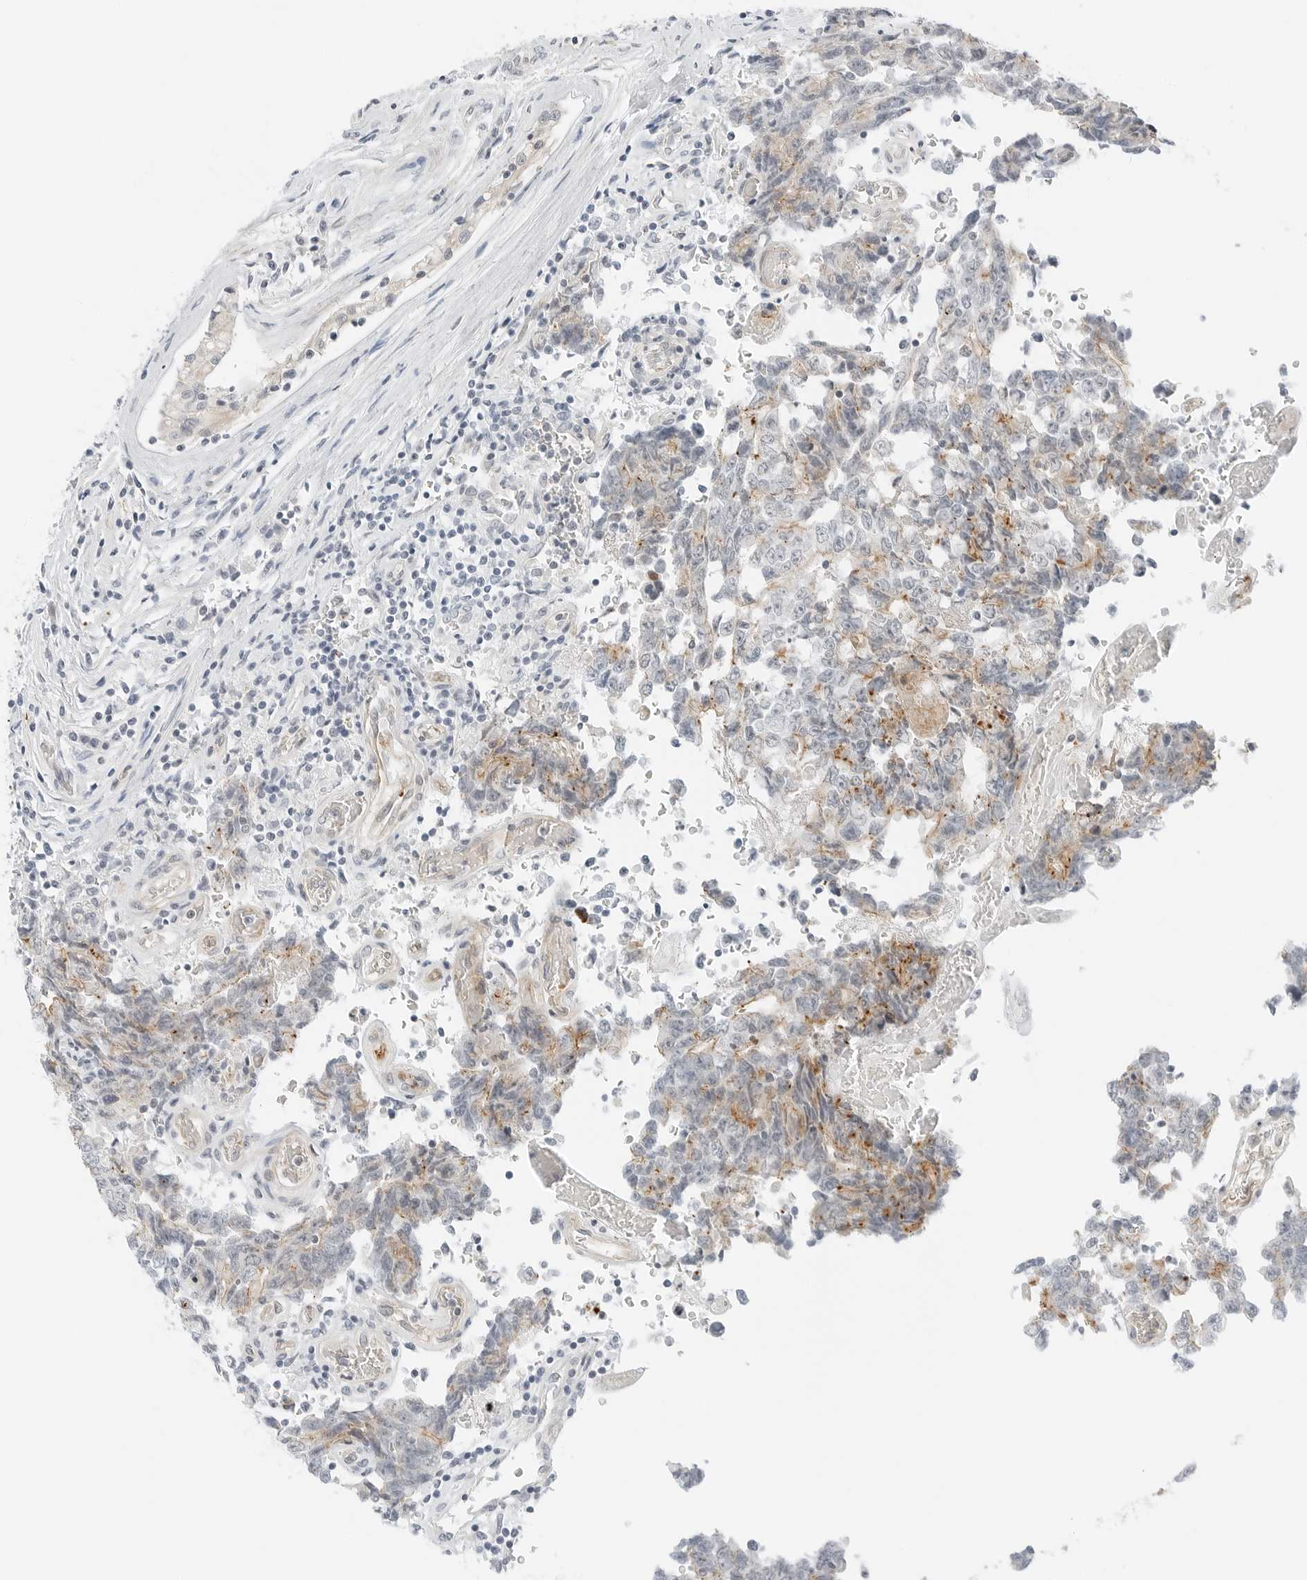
{"staining": {"intensity": "negative", "quantity": "none", "location": "none"}, "tissue": "testis cancer", "cell_type": "Tumor cells", "image_type": "cancer", "snomed": [{"axis": "morphology", "description": "Carcinoma, Embryonal, NOS"}, {"axis": "topography", "description": "Testis"}], "caption": "The histopathology image exhibits no significant positivity in tumor cells of testis cancer (embryonal carcinoma).", "gene": "IQCC", "patient": {"sex": "male", "age": 26}}